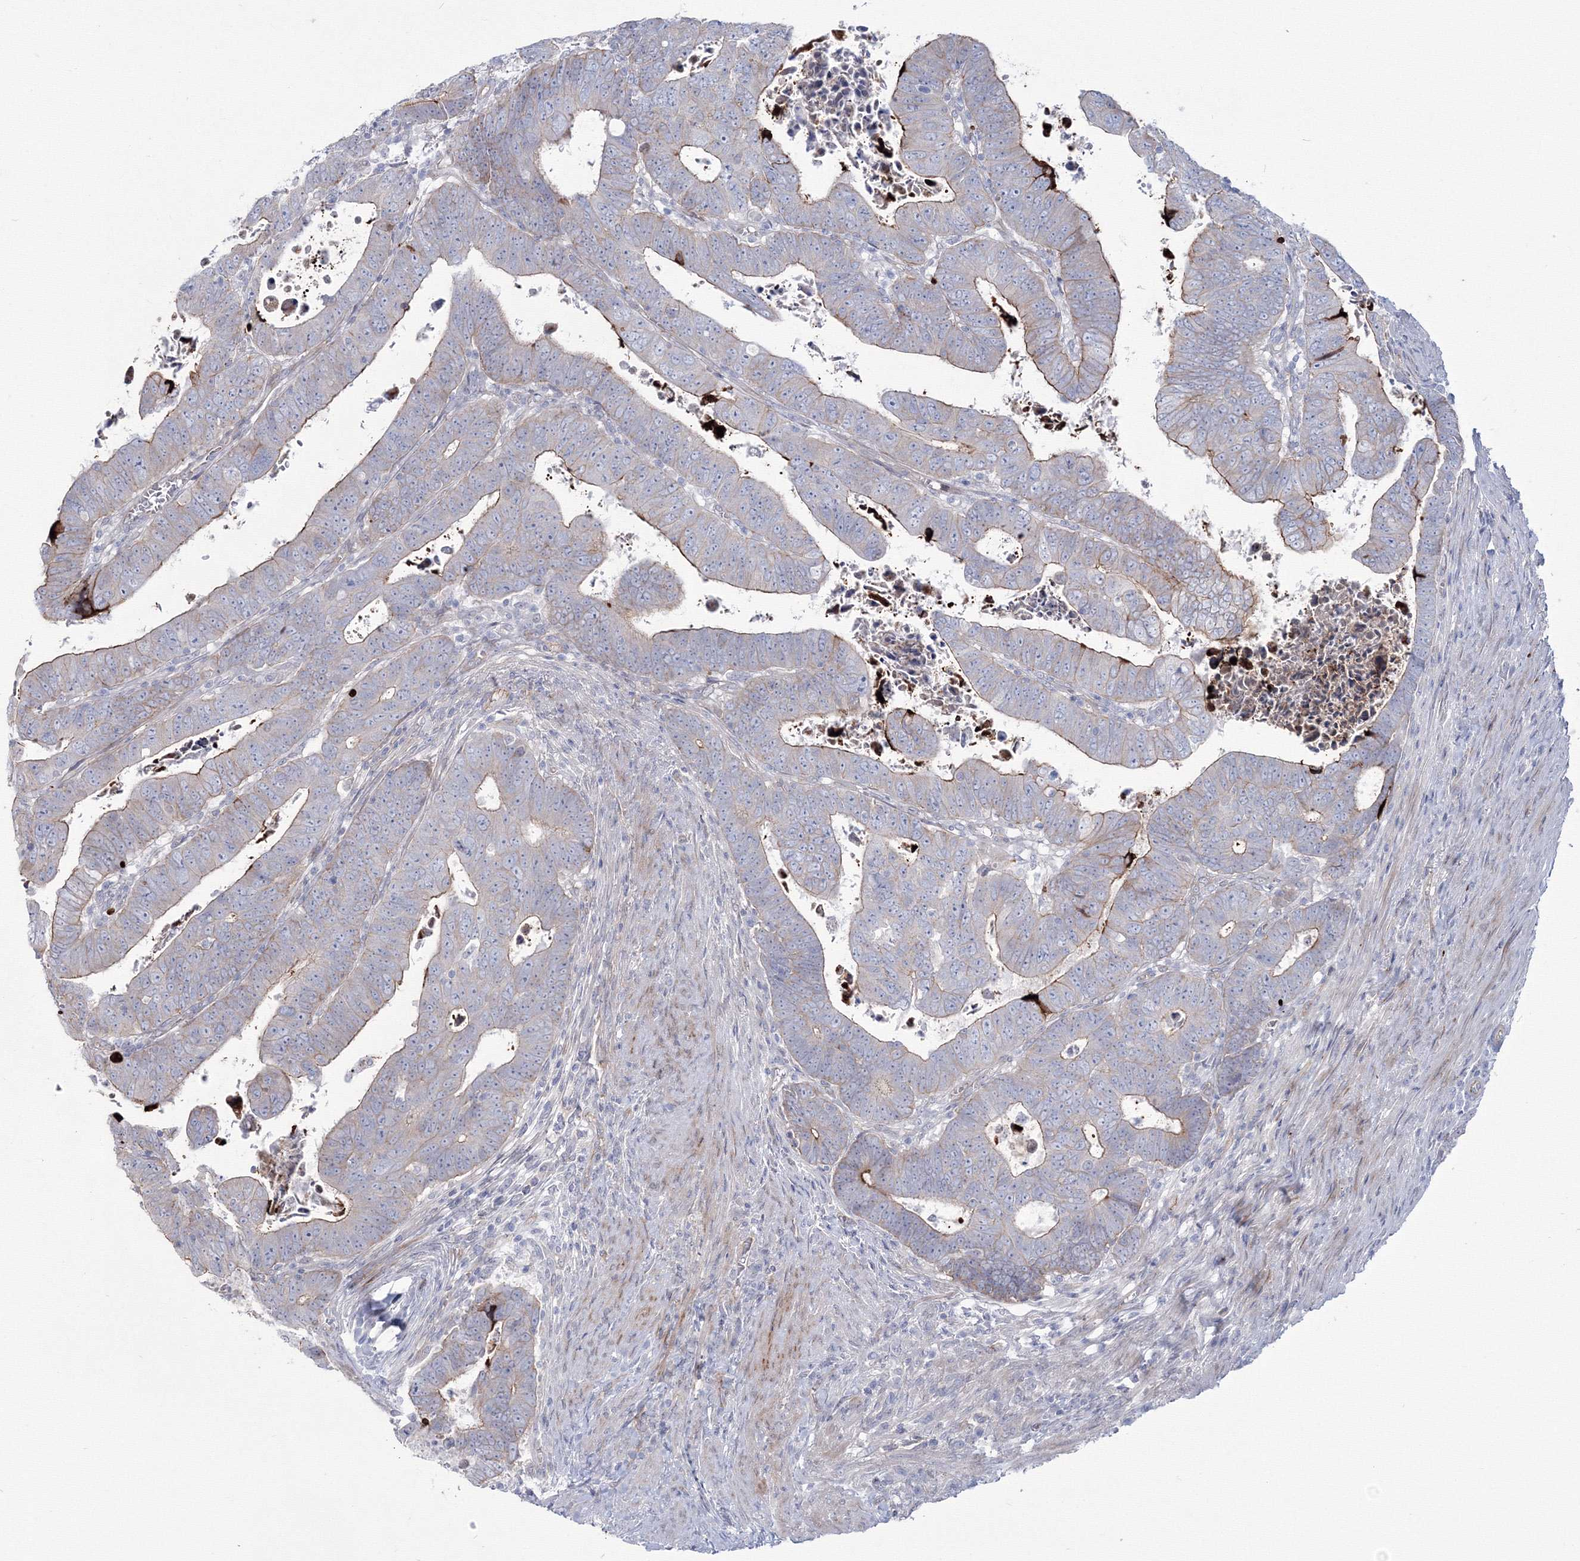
{"staining": {"intensity": "moderate", "quantity": "<25%", "location": "cytoplasmic/membranous"}, "tissue": "colorectal cancer", "cell_type": "Tumor cells", "image_type": "cancer", "snomed": [{"axis": "morphology", "description": "Normal tissue, NOS"}, {"axis": "morphology", "description": "Adenocarcinoma, NOS"}, {"axis": "topography", "description": "Rectum"}], "caption": "Immunohistochemistry of adenocarcinoma (colorectal) reveals low levels of moderate cytoplasmic/membranous expression in about <25% of tumor cells.", "gene": "HYAL2", "patient": {"sex": "female", "age": 65}}